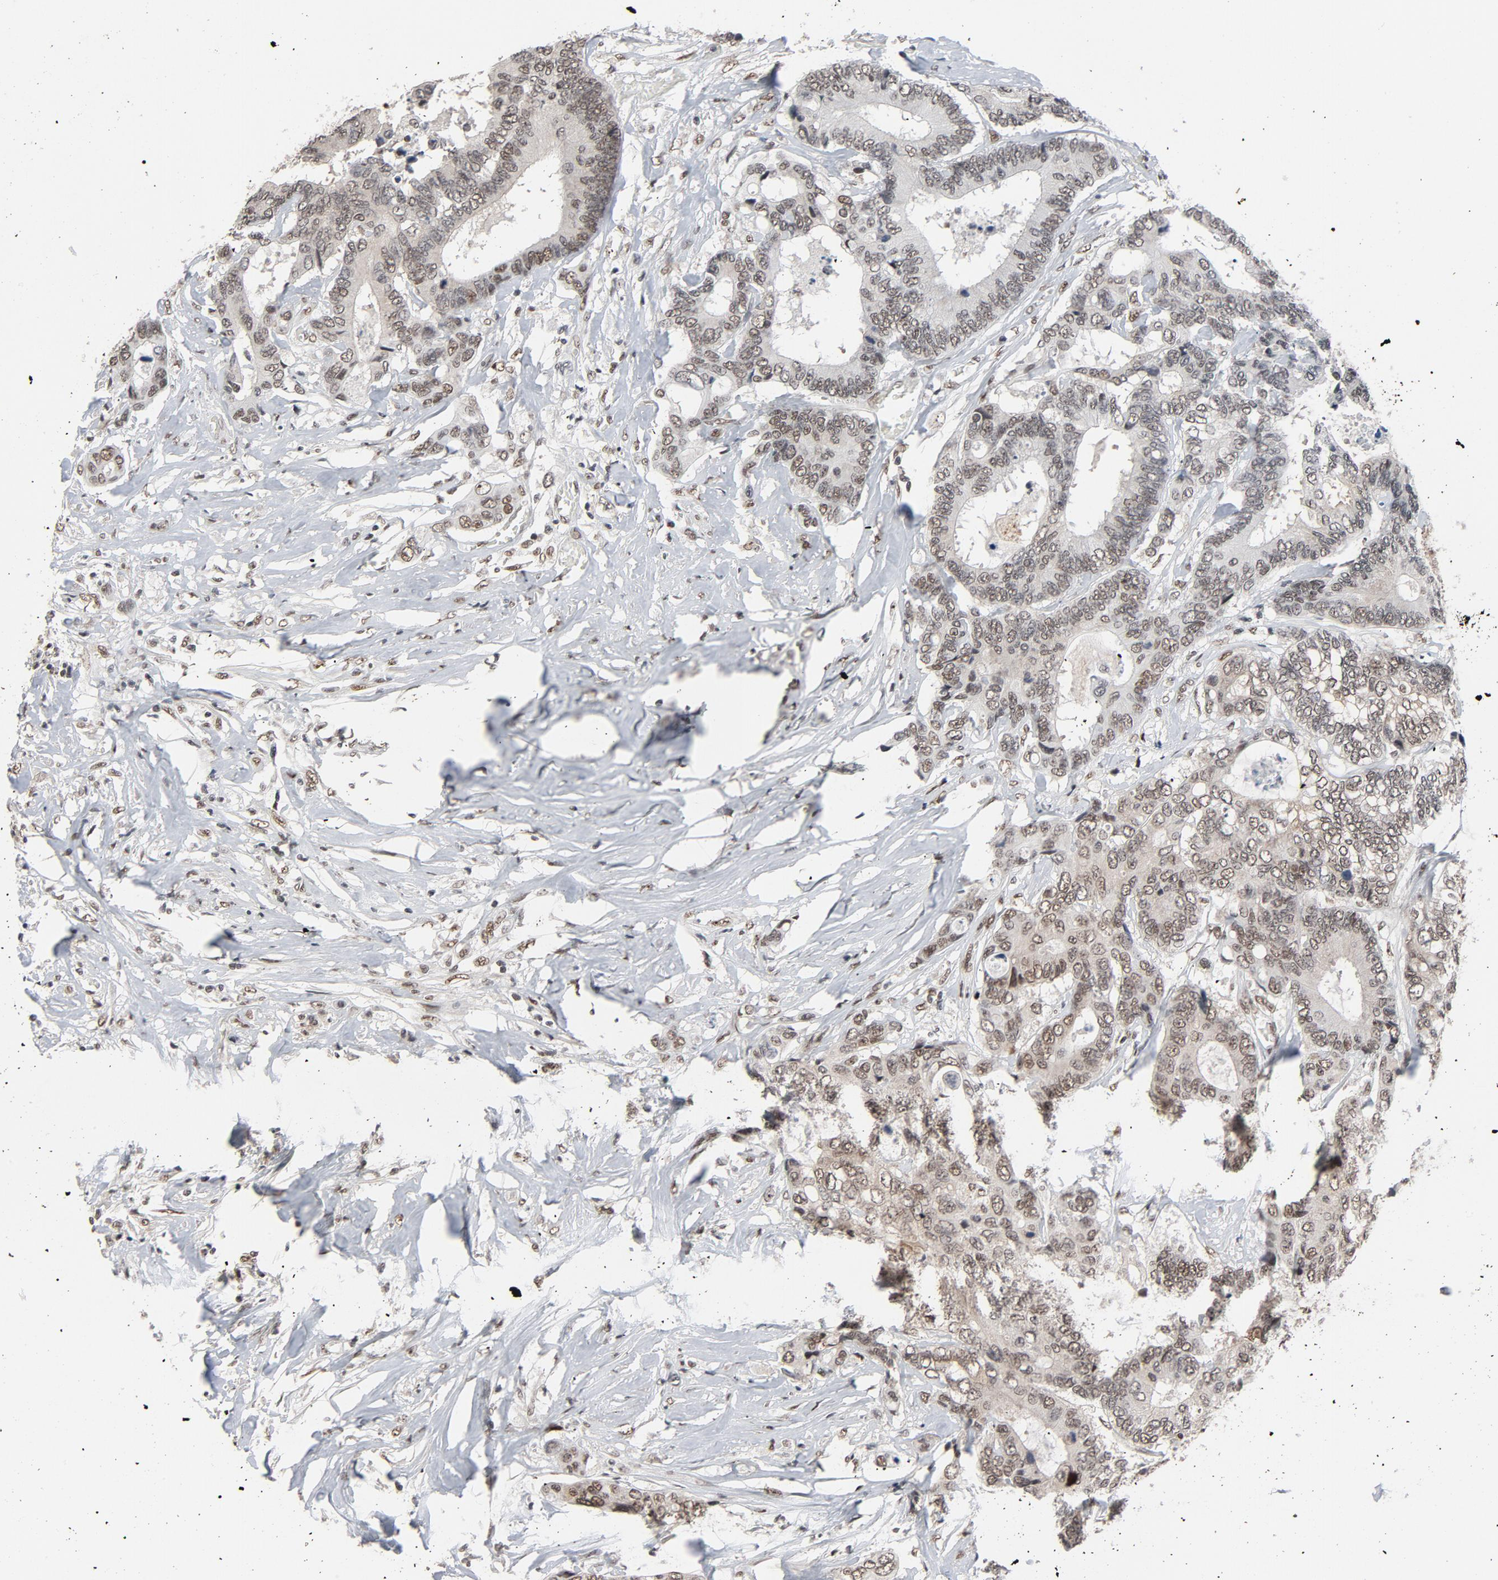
{"staining": {"intensity": "moderate", "quantity": ">75%", "location": "nuclear"}, "tissue": "colorectal cancer", "cell_type": "Tumor cells", "image_type": "cancer", "snomed": [{"axis": "morphology", "description": "Adenocarcinoma, NOS"}, {"axis": "topography", "description": "Rectum"}], "caption": "This is a photomicrograph of immunohistochemistry staining of adenocarcinoma (colorectal), which shows moderate staining in the nuclear of tumor cells.", "gene": "MRE11", "patient": {"sex": "male", "age": 55}}